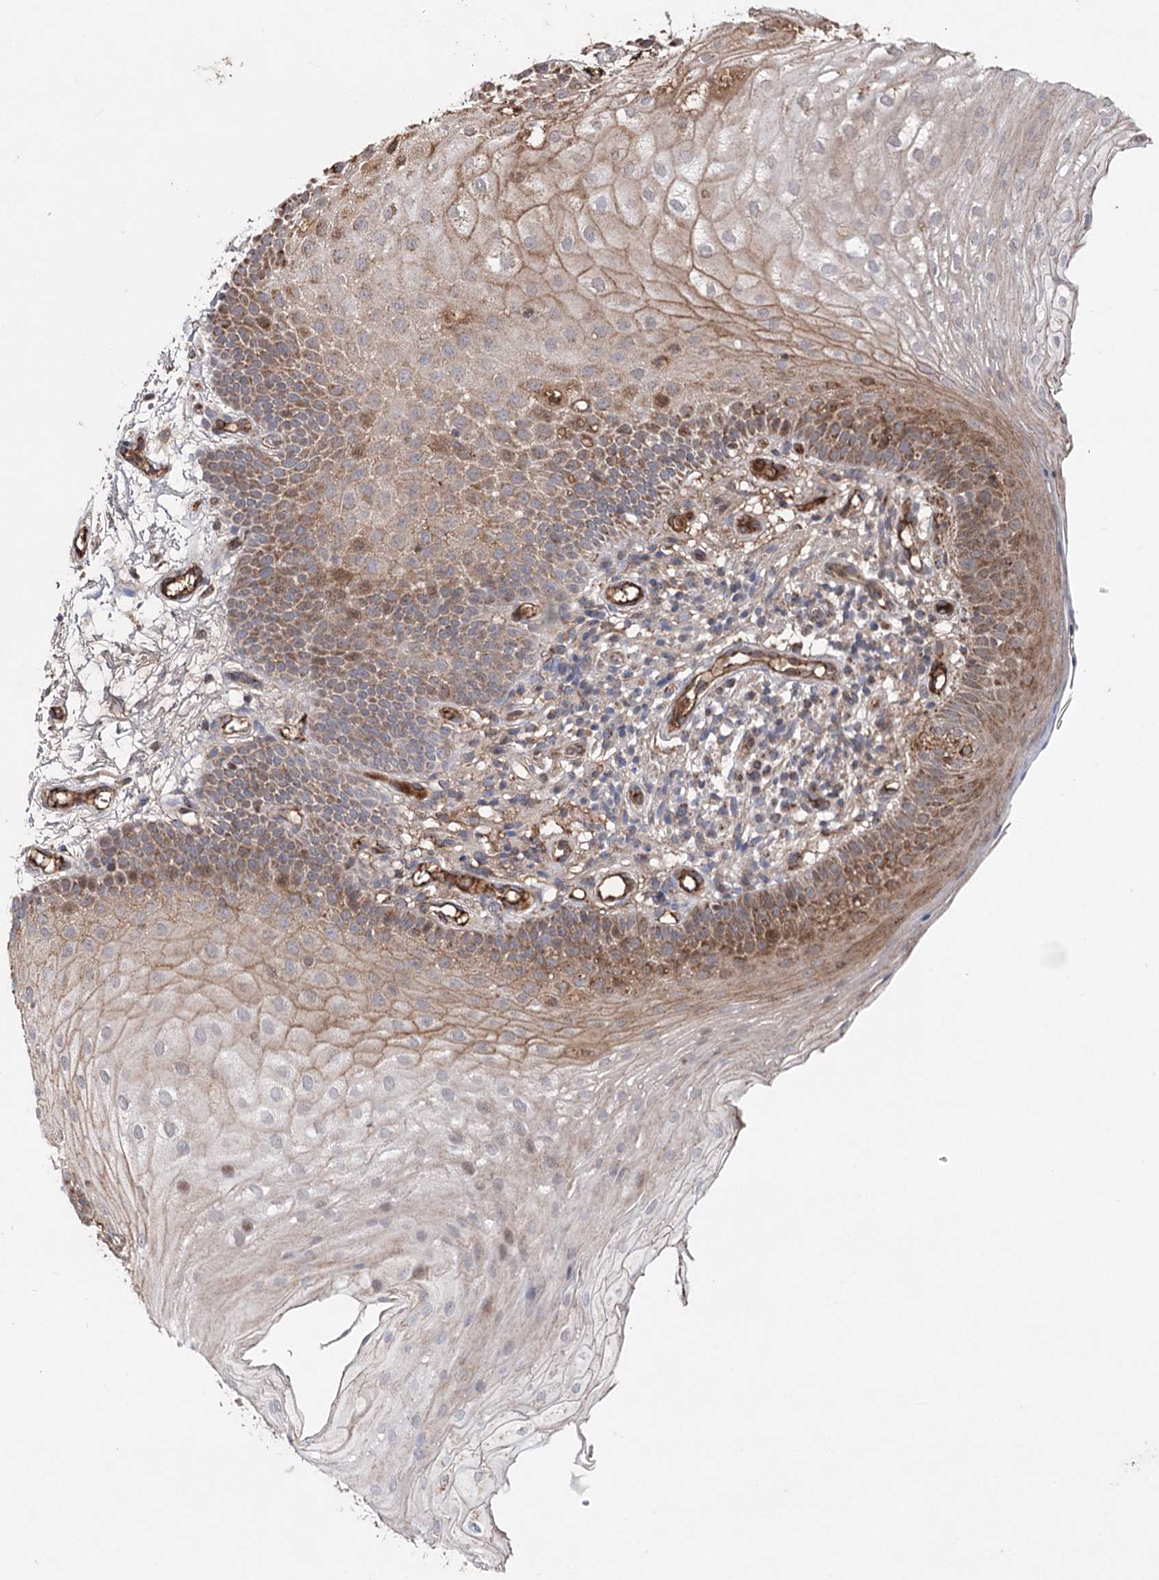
{"staining": {"intensity": "moderate", "quantity": "25%-75%", "location": "cytoplasmic/membranous"}, "tissue": "oral mucosa", "cell_type": "Squamous epithelial cells", "image_type": "normal", "snomed": [{"axis": "morphology", "description": "Normal tissue, NOS"}, {"axis": "topography", "description": "Oral tissue"}], "caption": "Squamous epithelial cells display moderate cytoplasmic/membranous positivity in about 25%-75% of cells in benign oral mucosa. (DAB (3,3'-diaminobenzidine) IHC with brightfield microscopy, high magnification).", "gene": "ARHGAP20", "patient": {"sex": "male", "age": 68}}